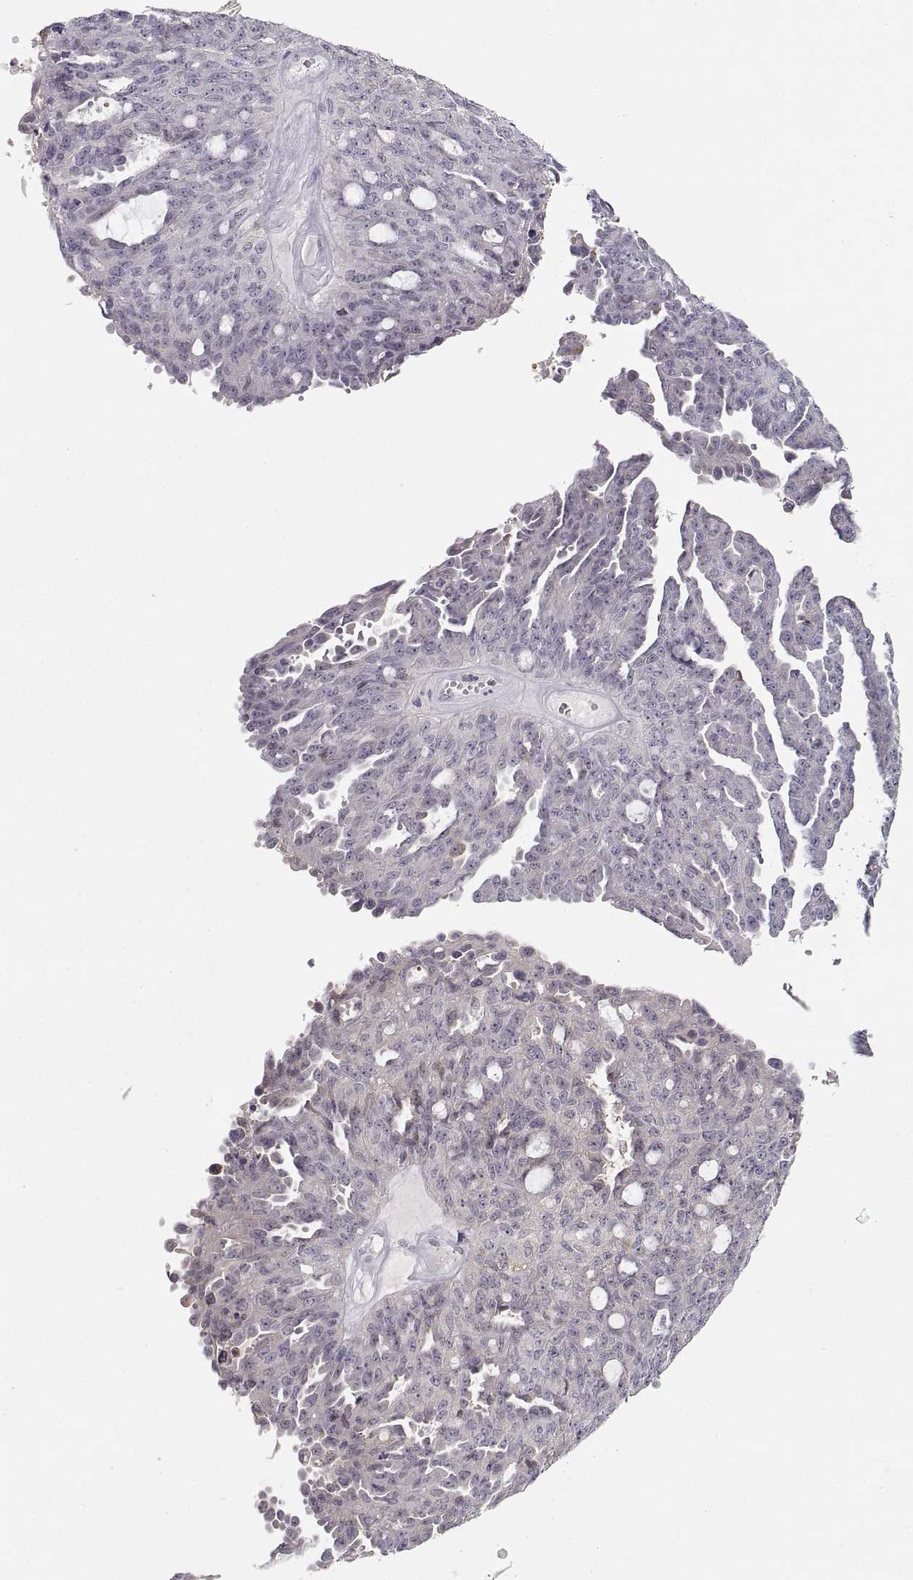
{"staining": {"intensity": "negative", "quantity": "none", "location": "none"}, "tissue": "ovarian cancer", "cell_type": "Tumor cells", "image_type": "cancer", "snomed": [{"axis": "morphology", "description": "Cystadenocarcinoma, serous, NOS"}, {"axis": "topography", "description": "Ovary"}], "caption": "Ovarian serous cystadenocarcinoma was stained to show a protein in brown. There is no significant staining in tumor cells.", "gene": "TEPP", "patient": {"sex": "female", "age": 71}}